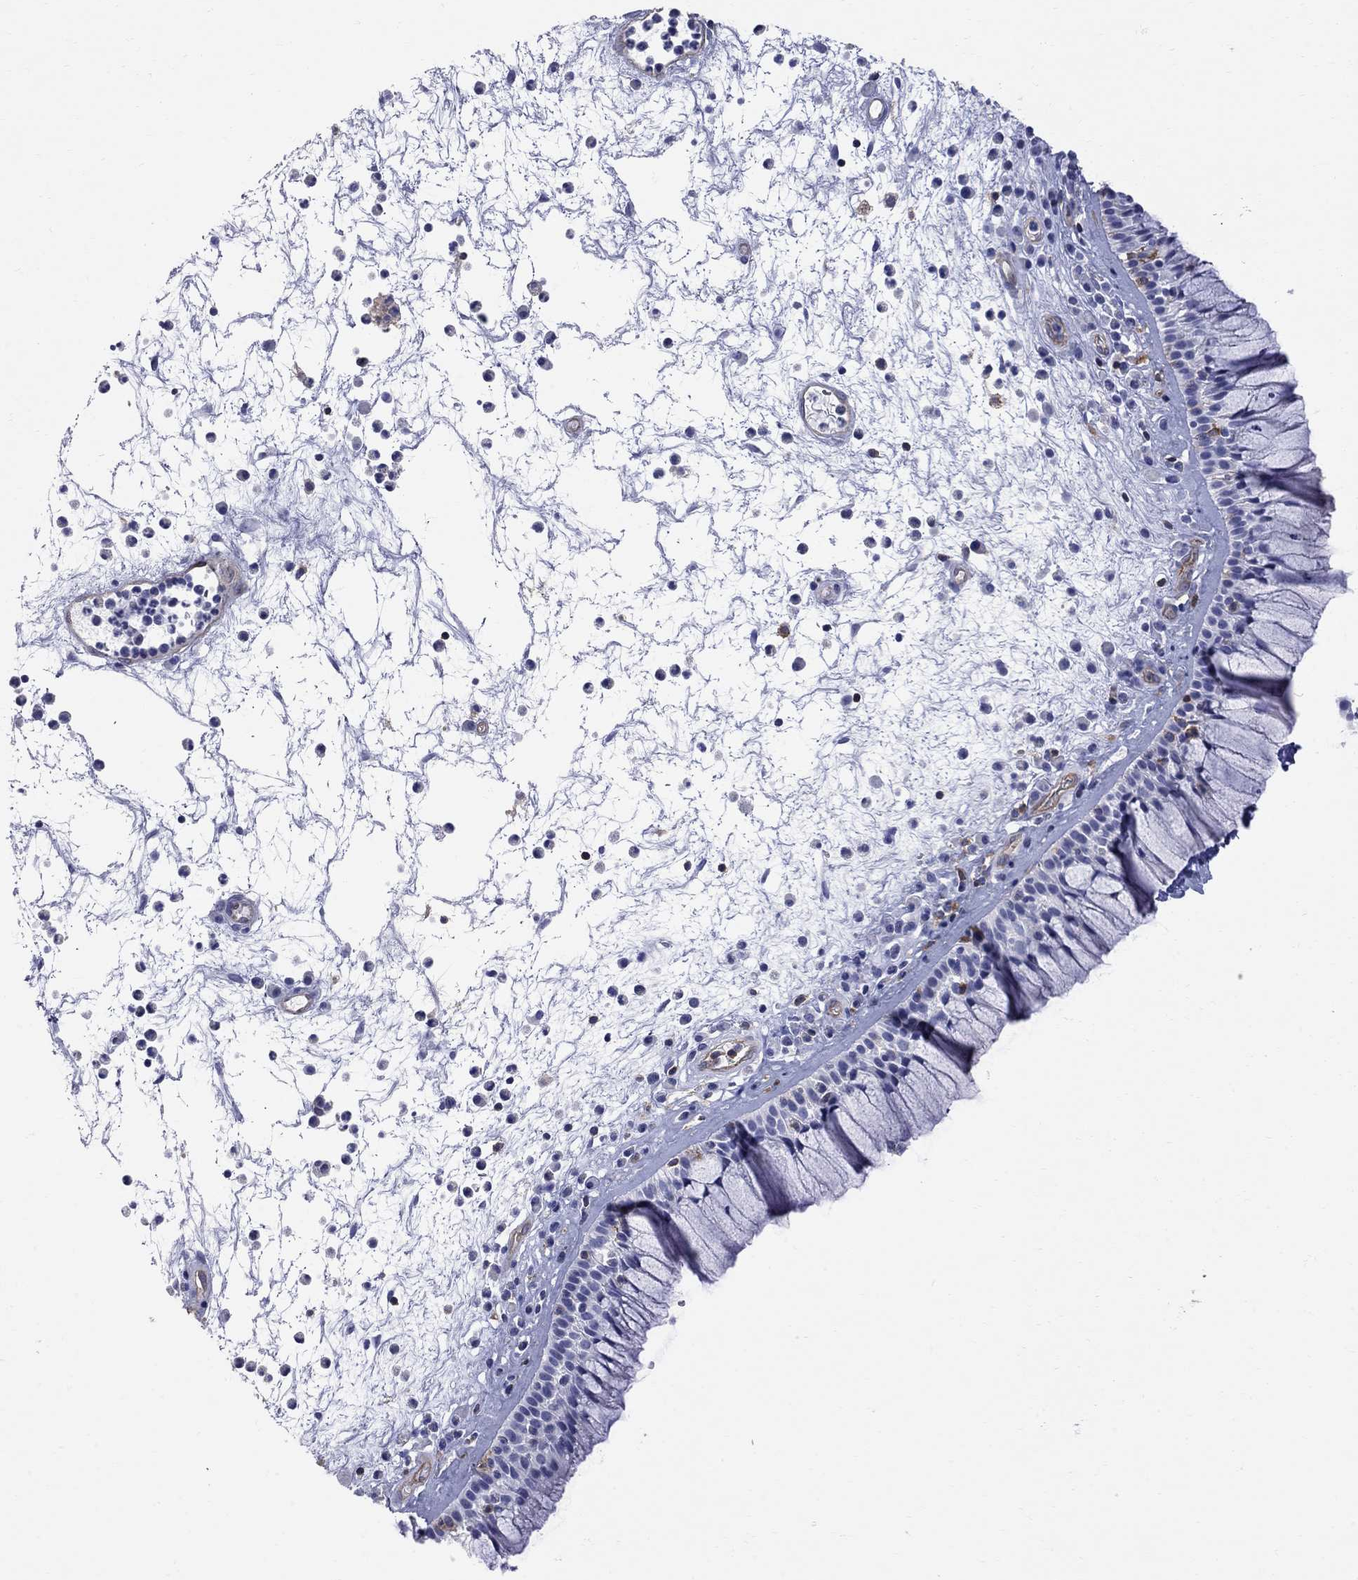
{"staining": {"intensity": "negative", "quantity": "none", "location": "none"}, "tissue": "nasopharynx", "cell_type": "Respiratory epithelial cells", "image_type": "normal", "snomed": [{"axis": "morphology", "description": "Normal tissue, NOS"}, {"axis": "topography", "description": "Nasopharynx"}], "caption": "DAB immunohistochemical staining of unremarkable human nasopharynx exhibits no significant positivity in respiratory epithelial cells.", "gene": "ABI3", "patient": {"sex": "male", "age": 77}}